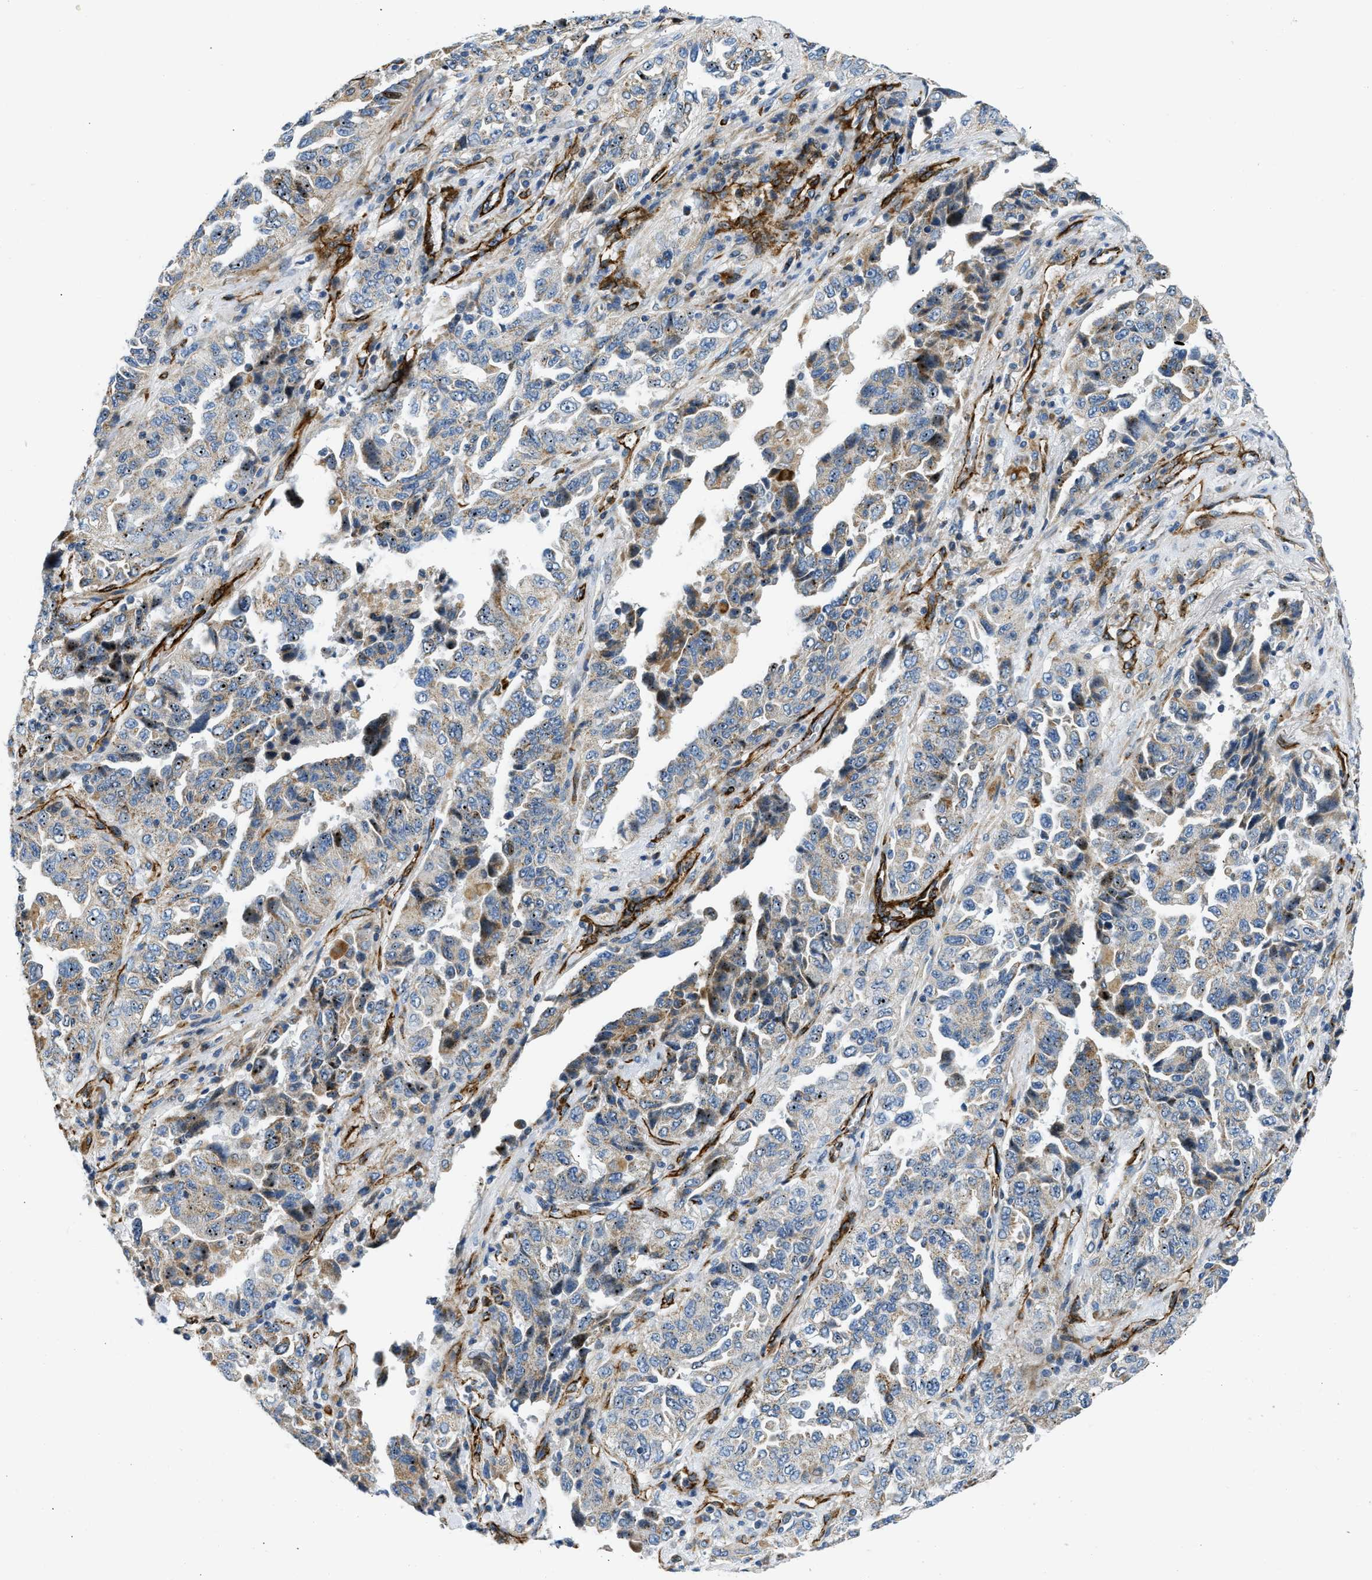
{"staining": {"intensity": "weak", "quantity": "25%-75%", "location": "cytoplasmic/membranous"}, "tissue": "lung cancer", "cell_type": "Tumor cells", "image_type": "cancer", "snomed": [{"axis": "morphology", "description": "Adenocarcinoma, NOS"}, {"axis": "topography", "description": "Lung"}], "caption": "Adenocarcinoma (lung) stained for a protein displays weak cytoplasmic/membranous positivity in tumor cells.", "gene": "ULK4", "patient": {"sex": "female", "age": 51}}